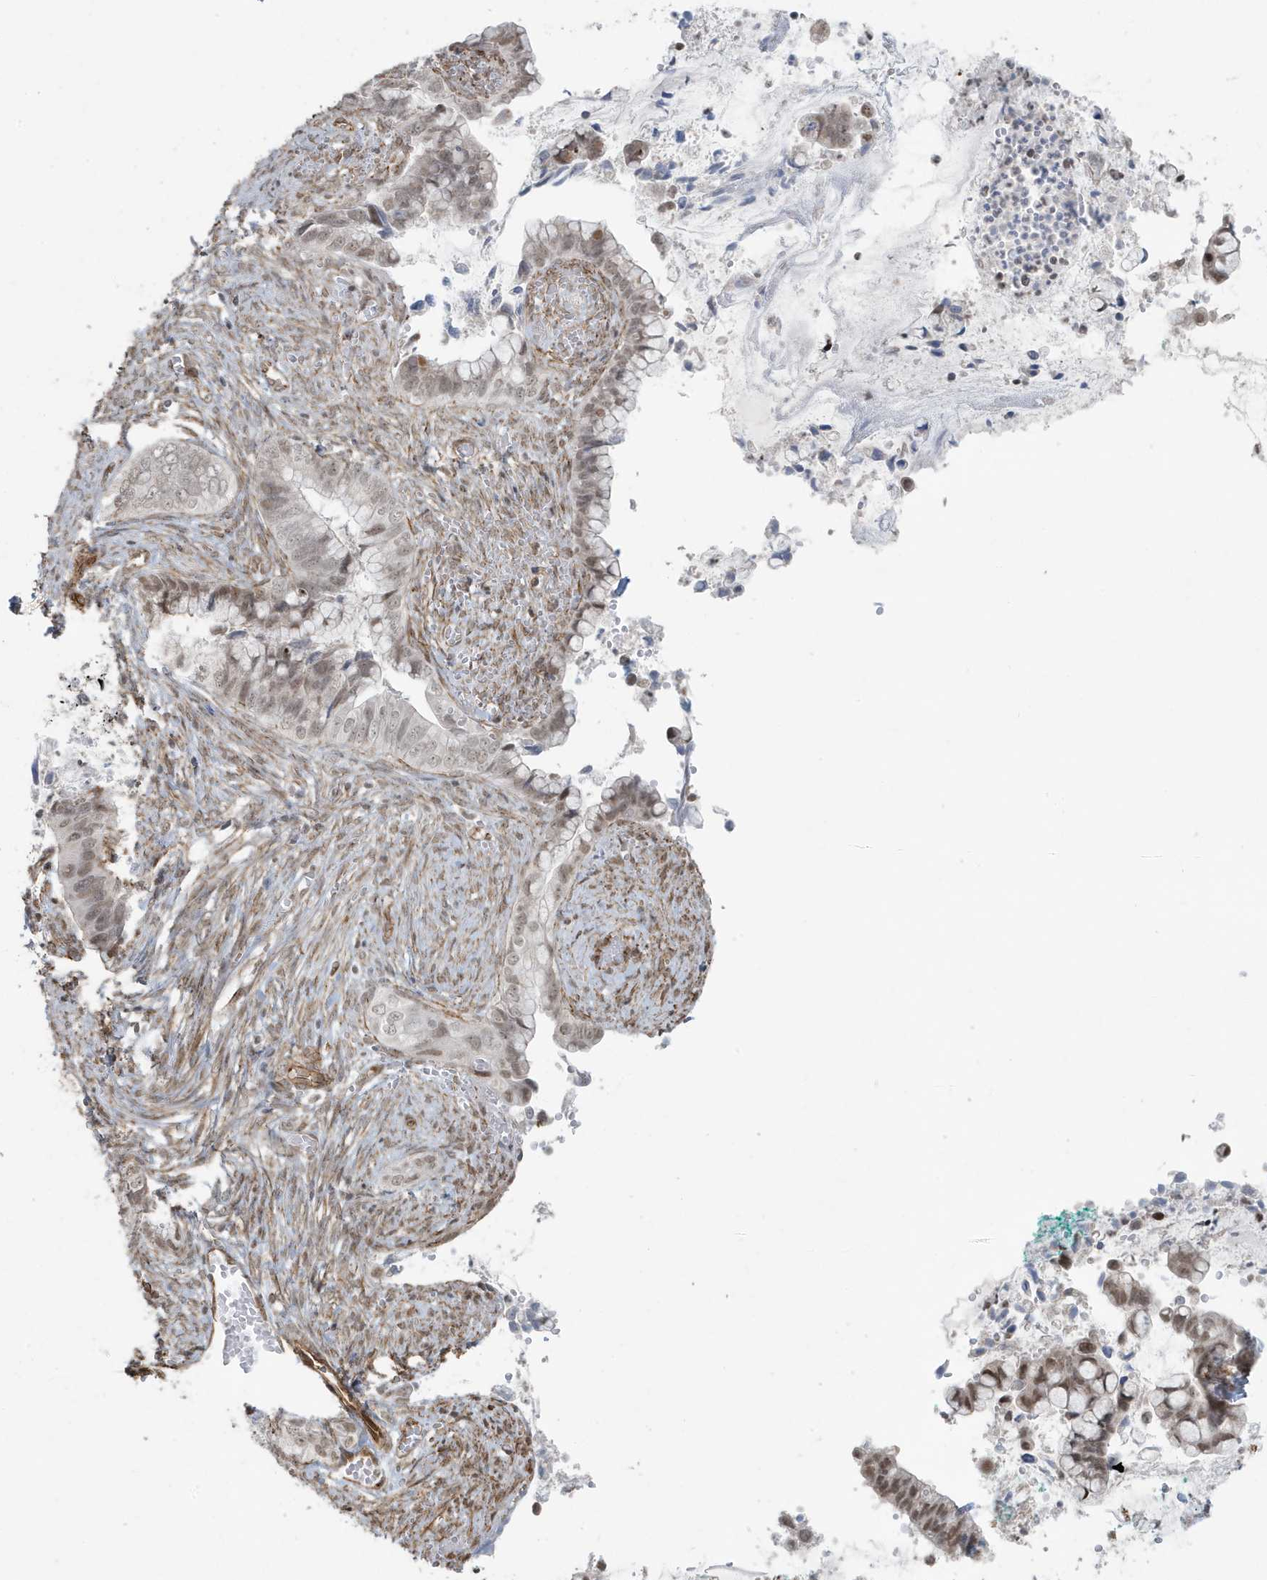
{"staining": {"intensity": "weak", "quantity": "<25%", "location": "nuclear"}, "tissue": "cervical cancer", "cell_type": "Tumor cells", "image_type": "cancer", "snomed": [{"axis": "morphology", "description": "Adenocarcinoma, NOS"}, {"axis": "topography", "description": "Cervix"}], "caption": "IHC of human cervical cancer (adenocarcinoma) shows no positivity in tumor cells.", "gene": "CHCHD4", "patient": {"sex": "female", "age": 44}}